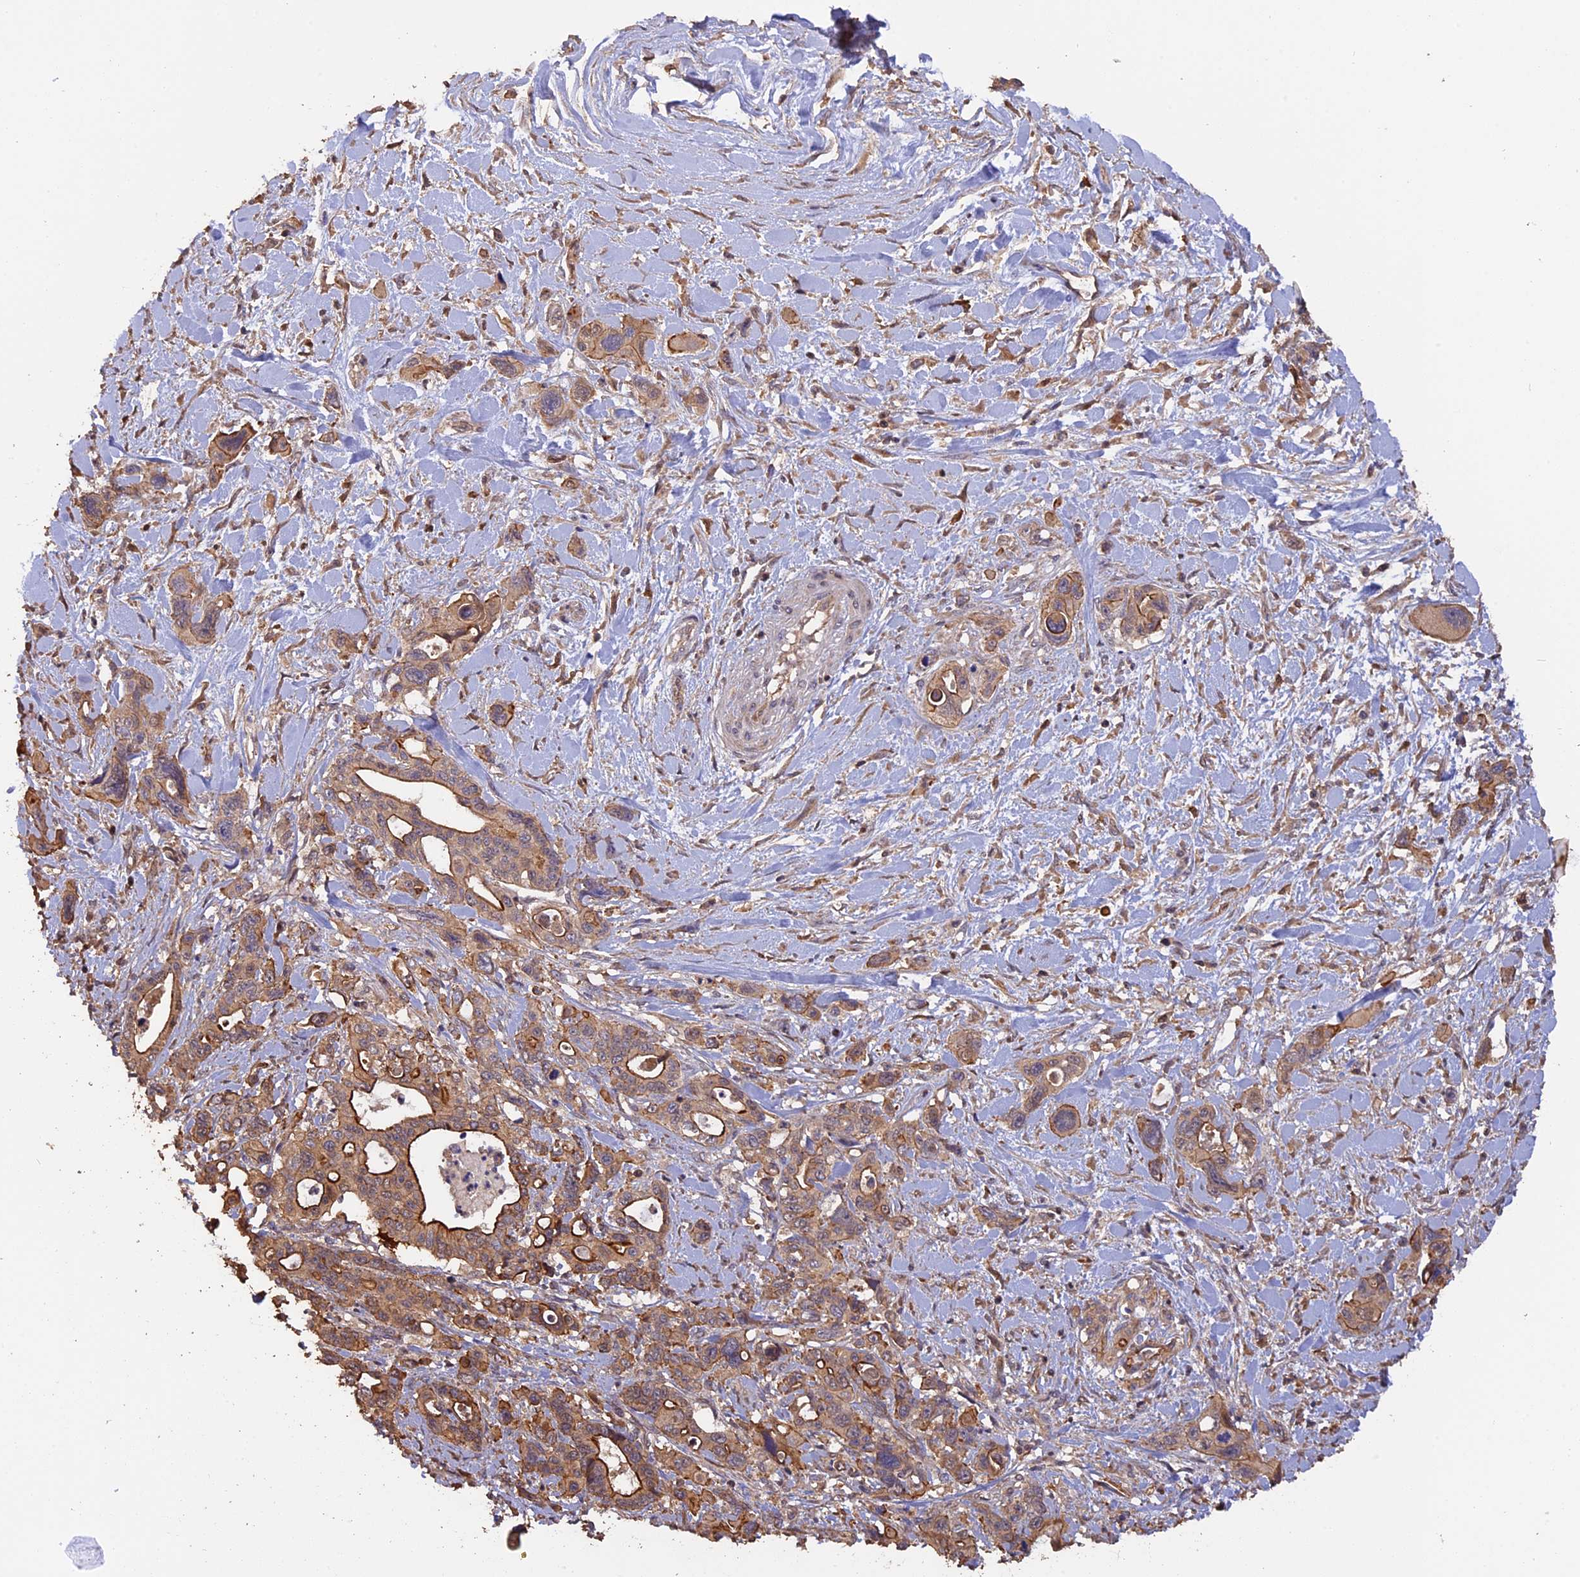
{"staining": {"intensity": "moderate", "quantity": ">75%", "location": "cytoplasmic/membranous"}, "tissue": "pancreatic cancer", "cell_type": "Tumor cells", "image_type": "cancer", "snomed": [{"axis": "morphology", "description": "Adenocarcinoma, NOS"}, {"axis": "topography", "description": "Pancreas"}], "caption": "Immunohistochemical staining of adenocarcinoma (pancreatic) shows medium levels of moderate cytoplasmic/membranous expression in approximately >75% of tumor cells.", "gene": "RASAL1", "patient": {"sex": "male", "age": 46}}